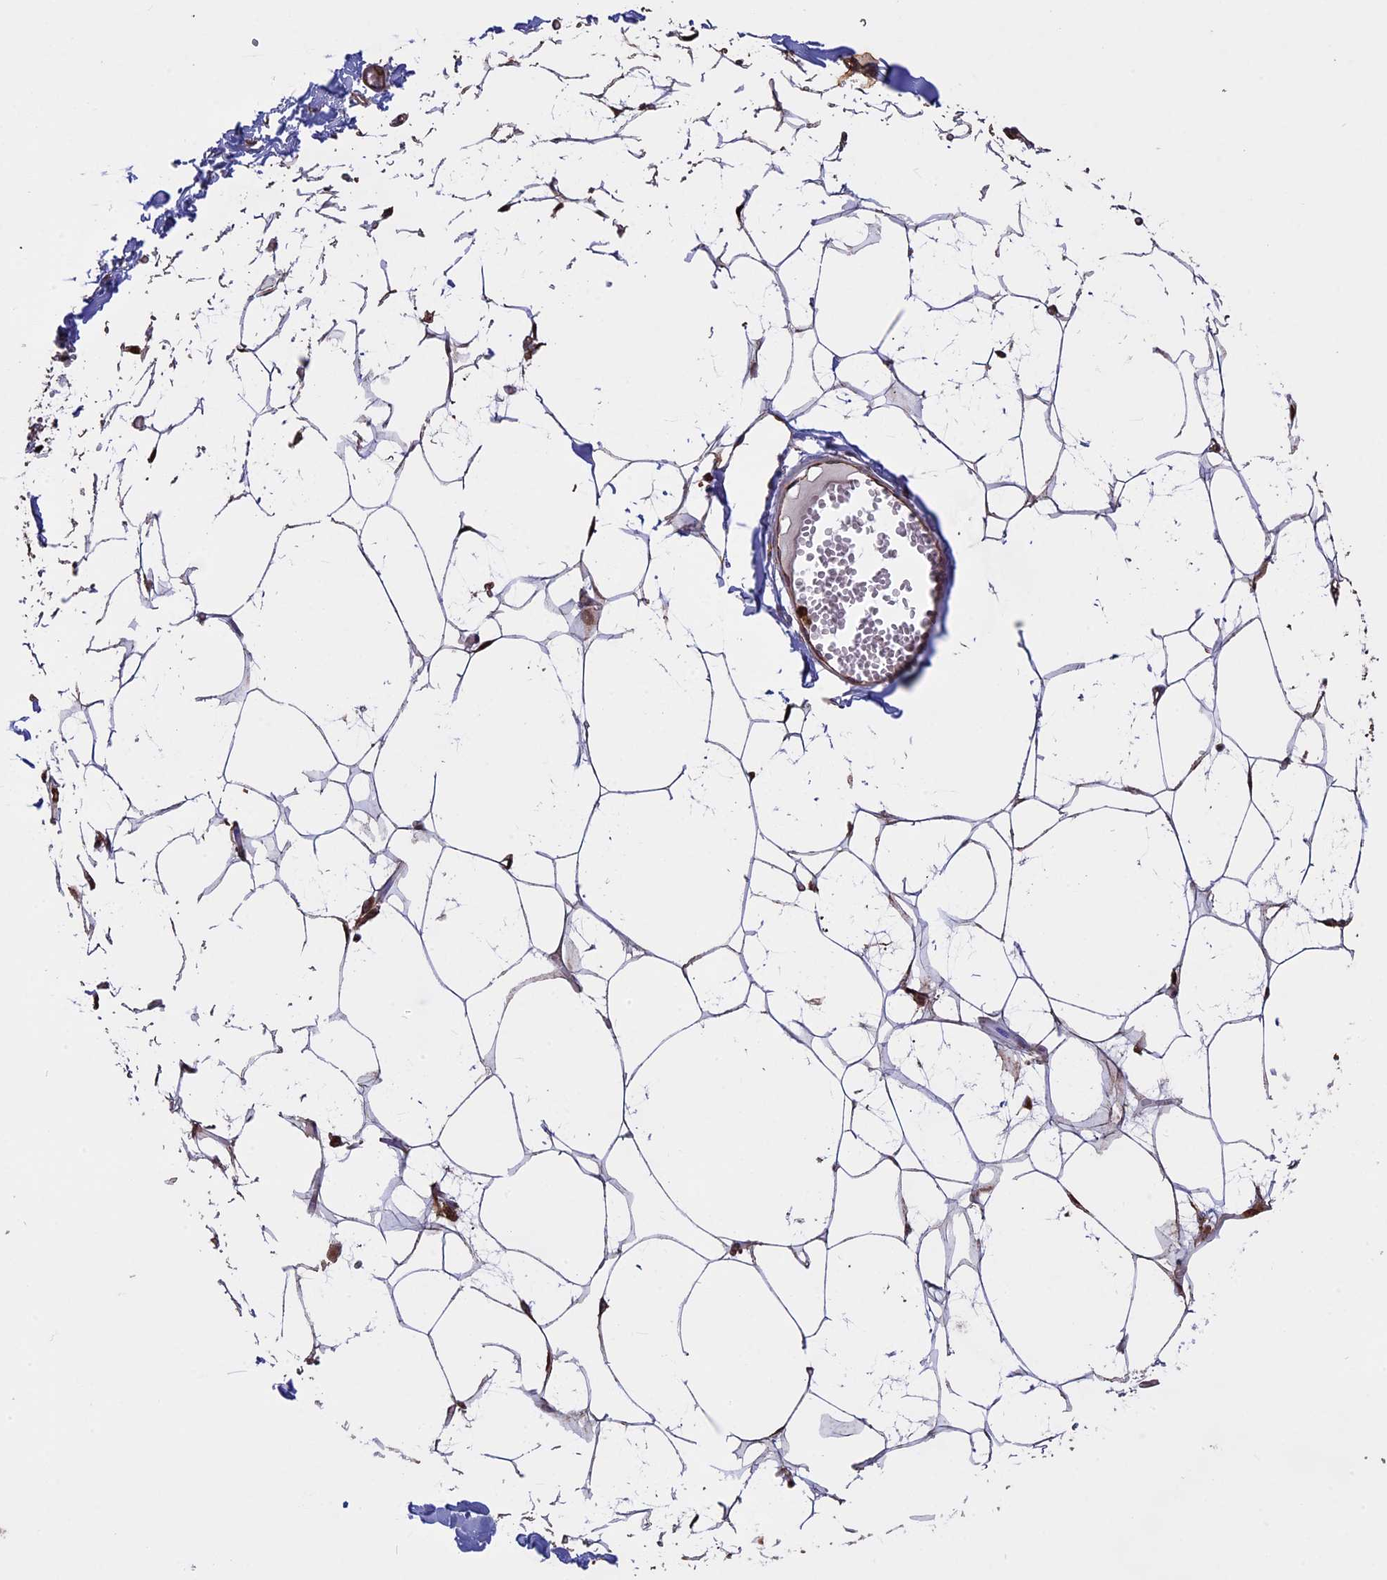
{"staining": {"intensity": "weak", "quantity": "25%-75%", "location": "cytoplasmic/membranous,nuclear"}, "tissue": "breast", "cell_type": "Adipocytes", "image_type": "normal", "snomed": [{"axis": "morphology", "description": "Normal tissue, NOS"}, {"axis": "topography", "description": "Breast"}], "caption": "Benign breast was stained to show a protein in brown. There is low levels of weak cytoplasmic/membranous,nuclear positivity in about 25%-75% of adipocytes. (DAB (3,3'-diaminobenzidine) IHC with brightfield microscopy, high magnification).", "gene": "VWA3A", "patient": {"sex": "female", "age": 27}}